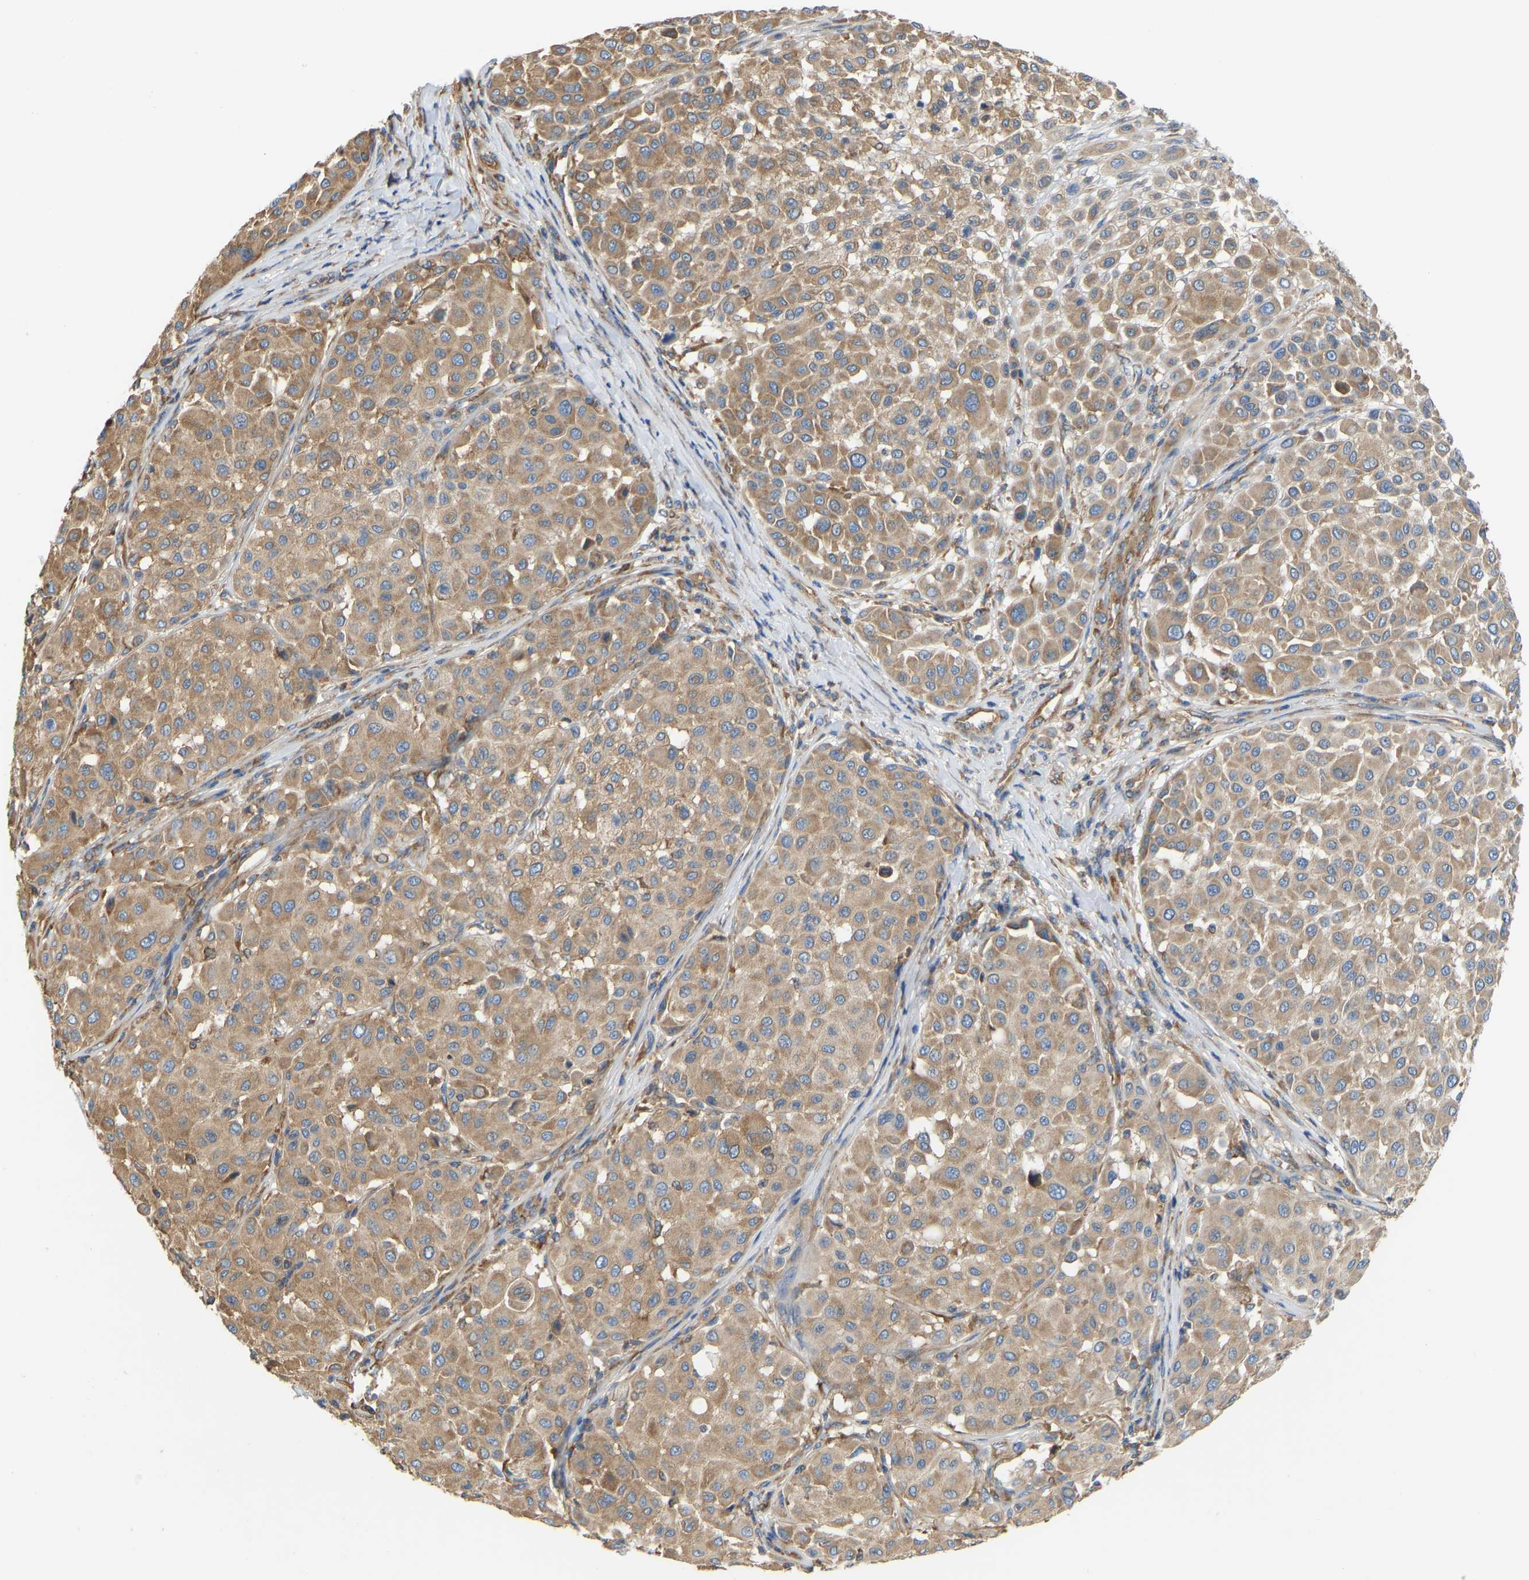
{"staining": {"intensity": "moderate", "quantity": ">75%", "location": "cytoplasmic/membranous"}, "tissue": "melanoma", "cell_type": "Tumor cells", "image_type": "cancer", "snomed": [{"axis": "morphology", "description": "Malignant melanoma, Metastatic site"}, {"axis": "topography", "description": "Soft tissue"}], "caption": "Protein expression analysis of melanoma displays moderate cytoplasmic/membranous expression in about >75% of tumor cells. (Stains: DAB (3,3'-diaminobenzidine) in brown, nuclei in blue, Microscopy: brightfield microscopy at high magnification).", "gene": "RPS6KB2", "patient": {"sex": "male", "age": 41}}